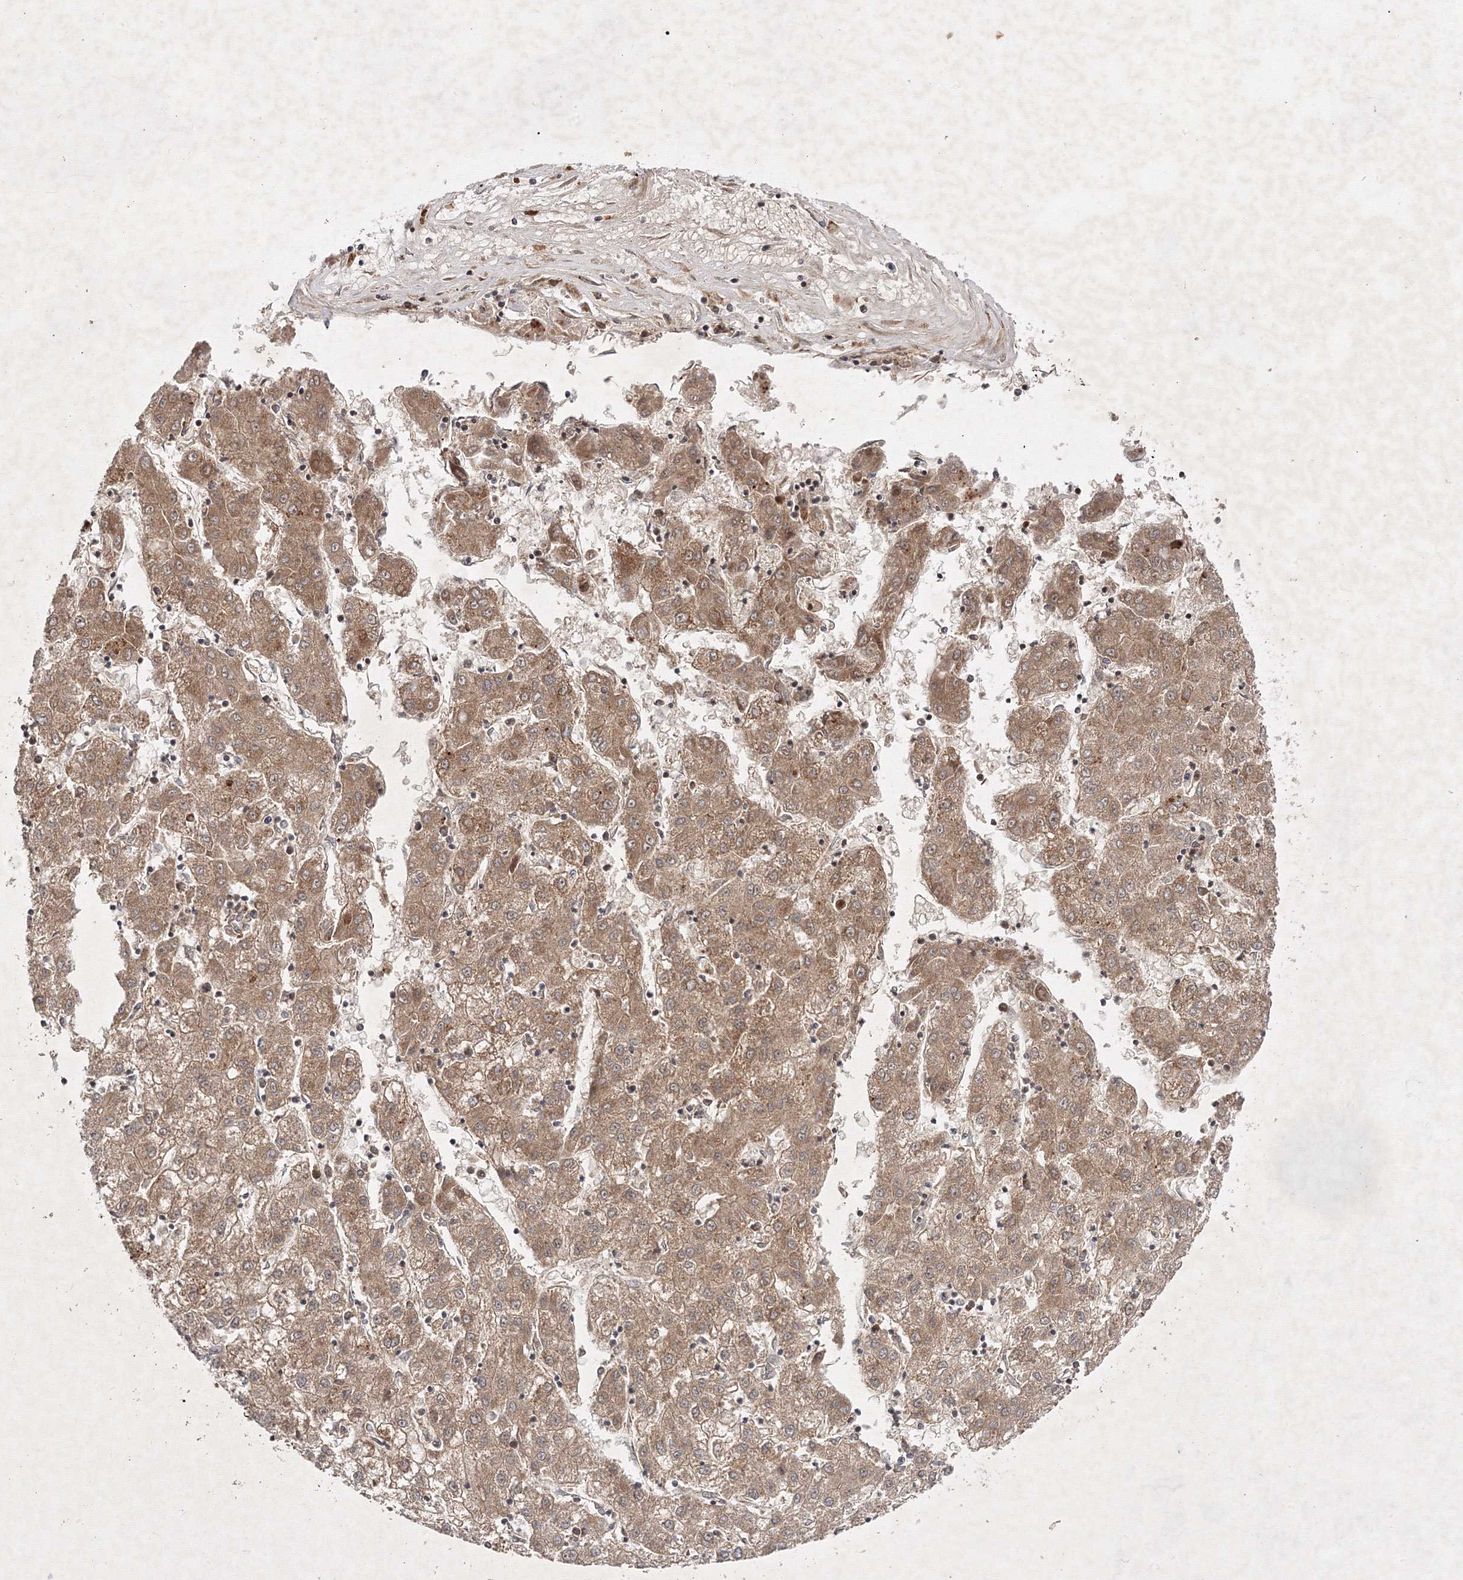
{"staining": {"intensity": "moderate", "quantity": ">75%", "location": "cytoplasmic/membranous"}, "tissue": "liver cancer", "cell_type": "Tumor cells", "image_type": "cancer", "snomed": [{"axis": "morphology", "description": "Carcinoma, Hepatocellular, NOS"}, {"axis": "topography", "description": "Liver"}], "caption": "This photomicrograph displays immunohistochemistry (IHC) staining of human liver hepatocellular carcinoma, with medium moderate cytoplasmic/membranous staining in about >75% of tumor cells.", "gene": "GFM1", "patient": {"sex": "male", "age": 72}}